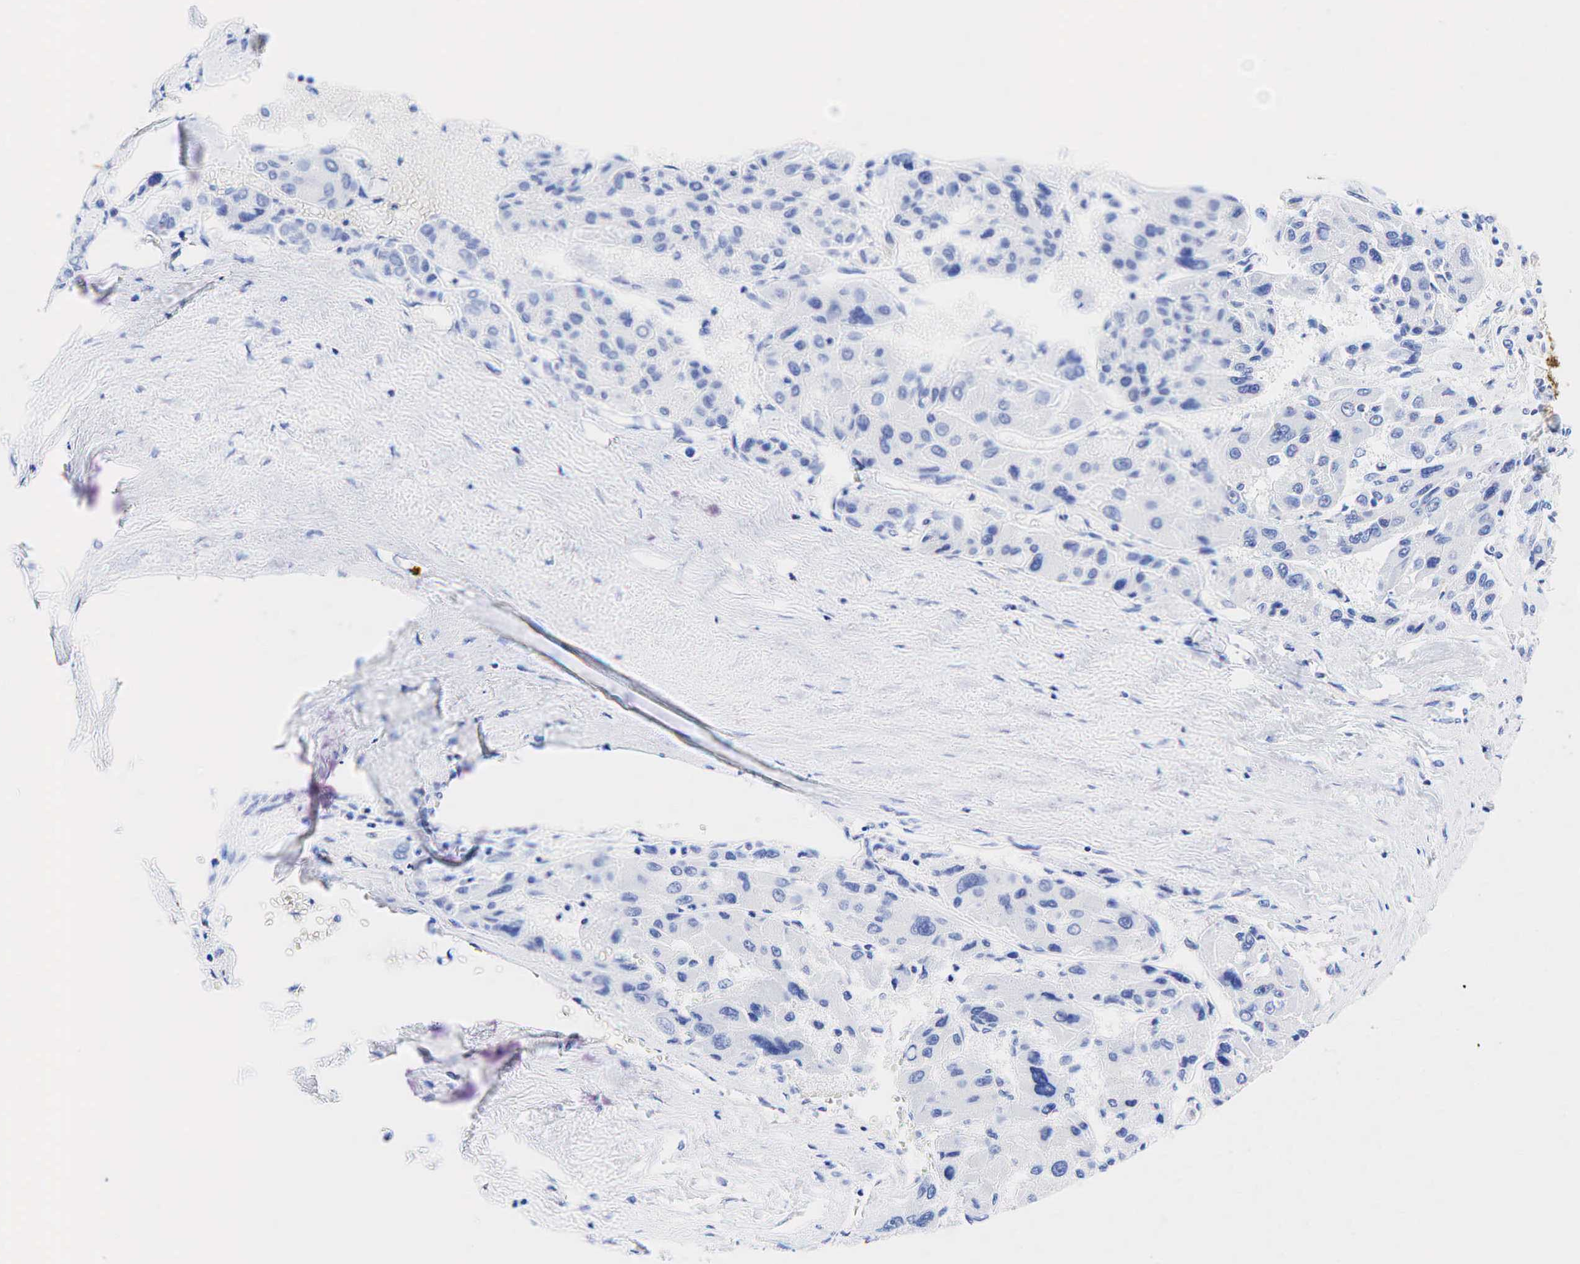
{"staining": {"intensity": "negative", "quantity": "none", "location": "none"}, "tissue": "liver cancer", "cell_type": "Tumor cells", "image_type": "cancer", "snomed": [{"axis": "morphology", "description": "Carcinoma, Hepatocellular, NOS"}, {"axis": "topography", "description": "Liver"}], "caption": "High power microscopy photomicrograph of an immunohistochemistry (IHC) photomicrograph of hepatocellular carcinoma (liver), revealing no significant positivity in tumor cells.", "gene": "KRT19", "patient": {"sex": "male", "age": 64}}